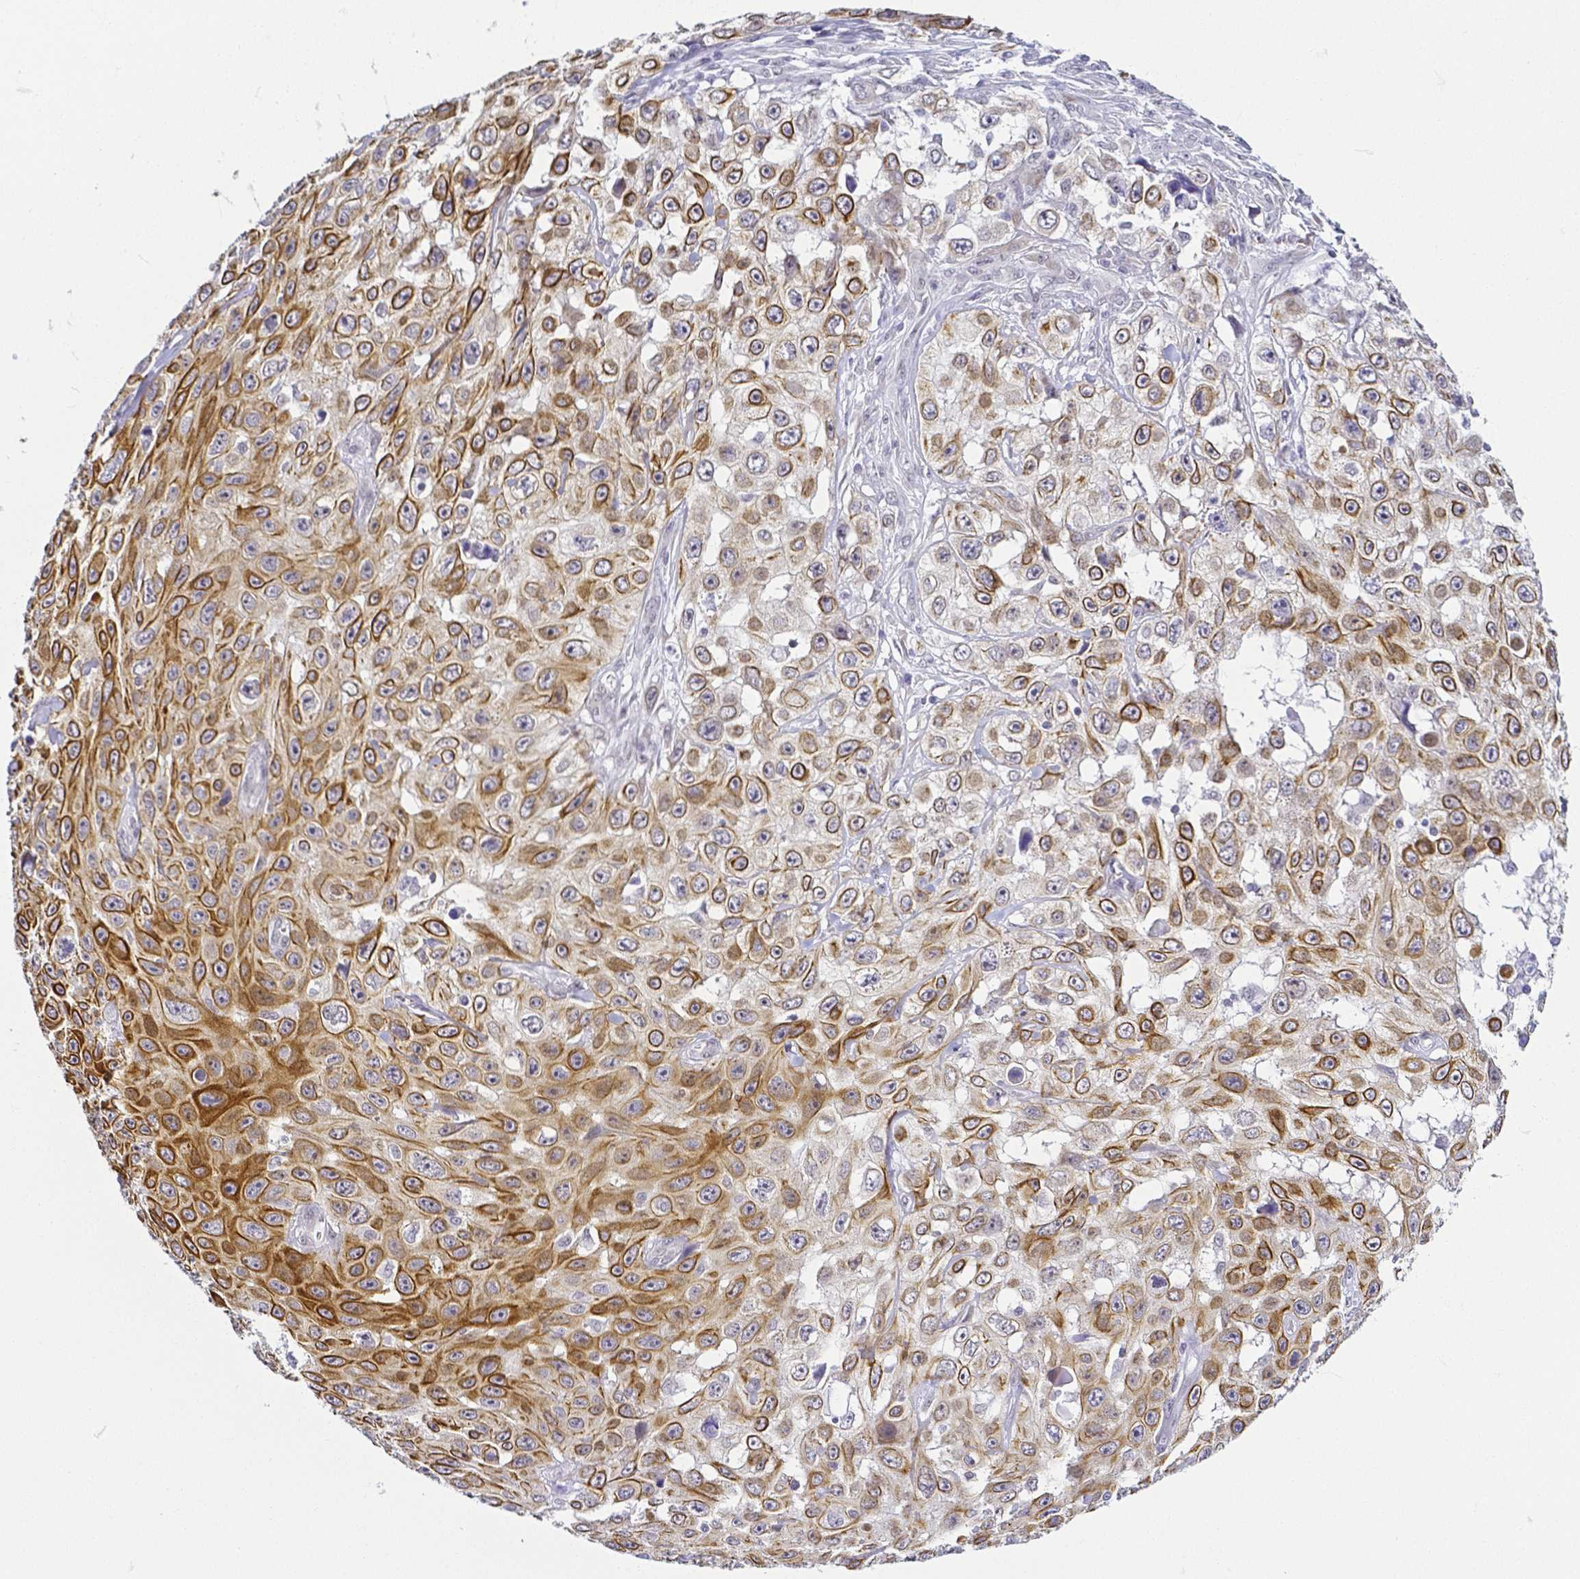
{"staining": {"intensity": "strong", "quantity": ">75%", "location": "cytoplasmic/membranous"}, "tissue": "skin cancer", "cell_type": "Tumor cells", "image_type": "cancer", "snomed": [{"axis": "morphology", "description": "Squamous cell carcinoma, NOS"}, {"axis": "topography", "description": "Skin"}], "caption": "Immunohistochemistry photomicrograph of human skin cancer stained for a protein (brown), which demonstrates high levels of strong cytoplasmic/membranous staining in approximately >75% of tumor cells.", "gene": "FAM83G", "patient": {"sex": "male", "age": 82}}